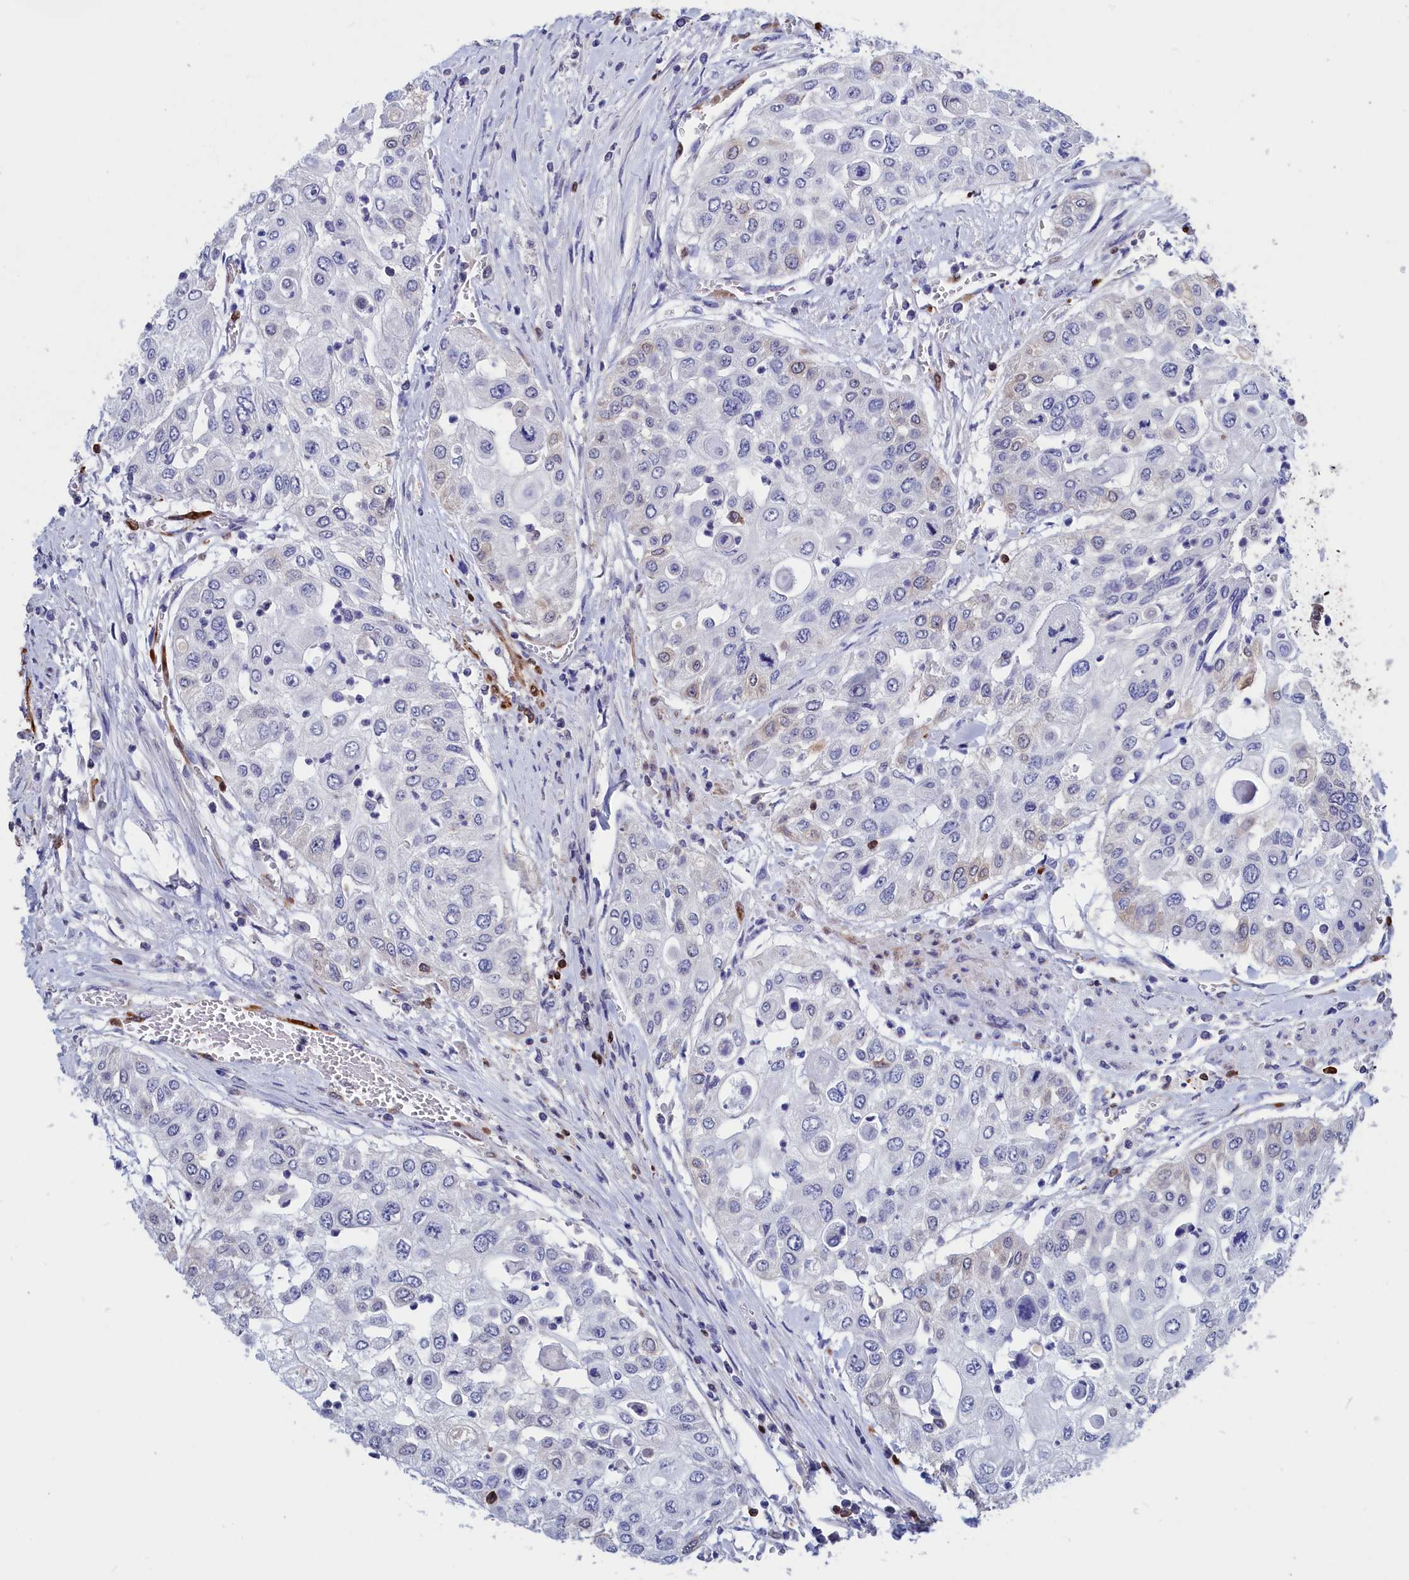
{"staining": {"intensity": "negative", "quantity": "none", "location": "none"}, "tissue": "urothelial cancer", "cell_type": "Tumor cells", "image_type": "cancer", "snomed": [{"axis": "morphology", "description": "Urothelial carcinoma, High grade"}, {"axis": "topography", "description": "Urinary bladder"}], "caption": "Protein analysis of urothelial carcinoma (high-grade) reveals no significant positivity in tumor cells.", "gene": "CRIP1", "patient": {"sex": "female", "age": 79}}